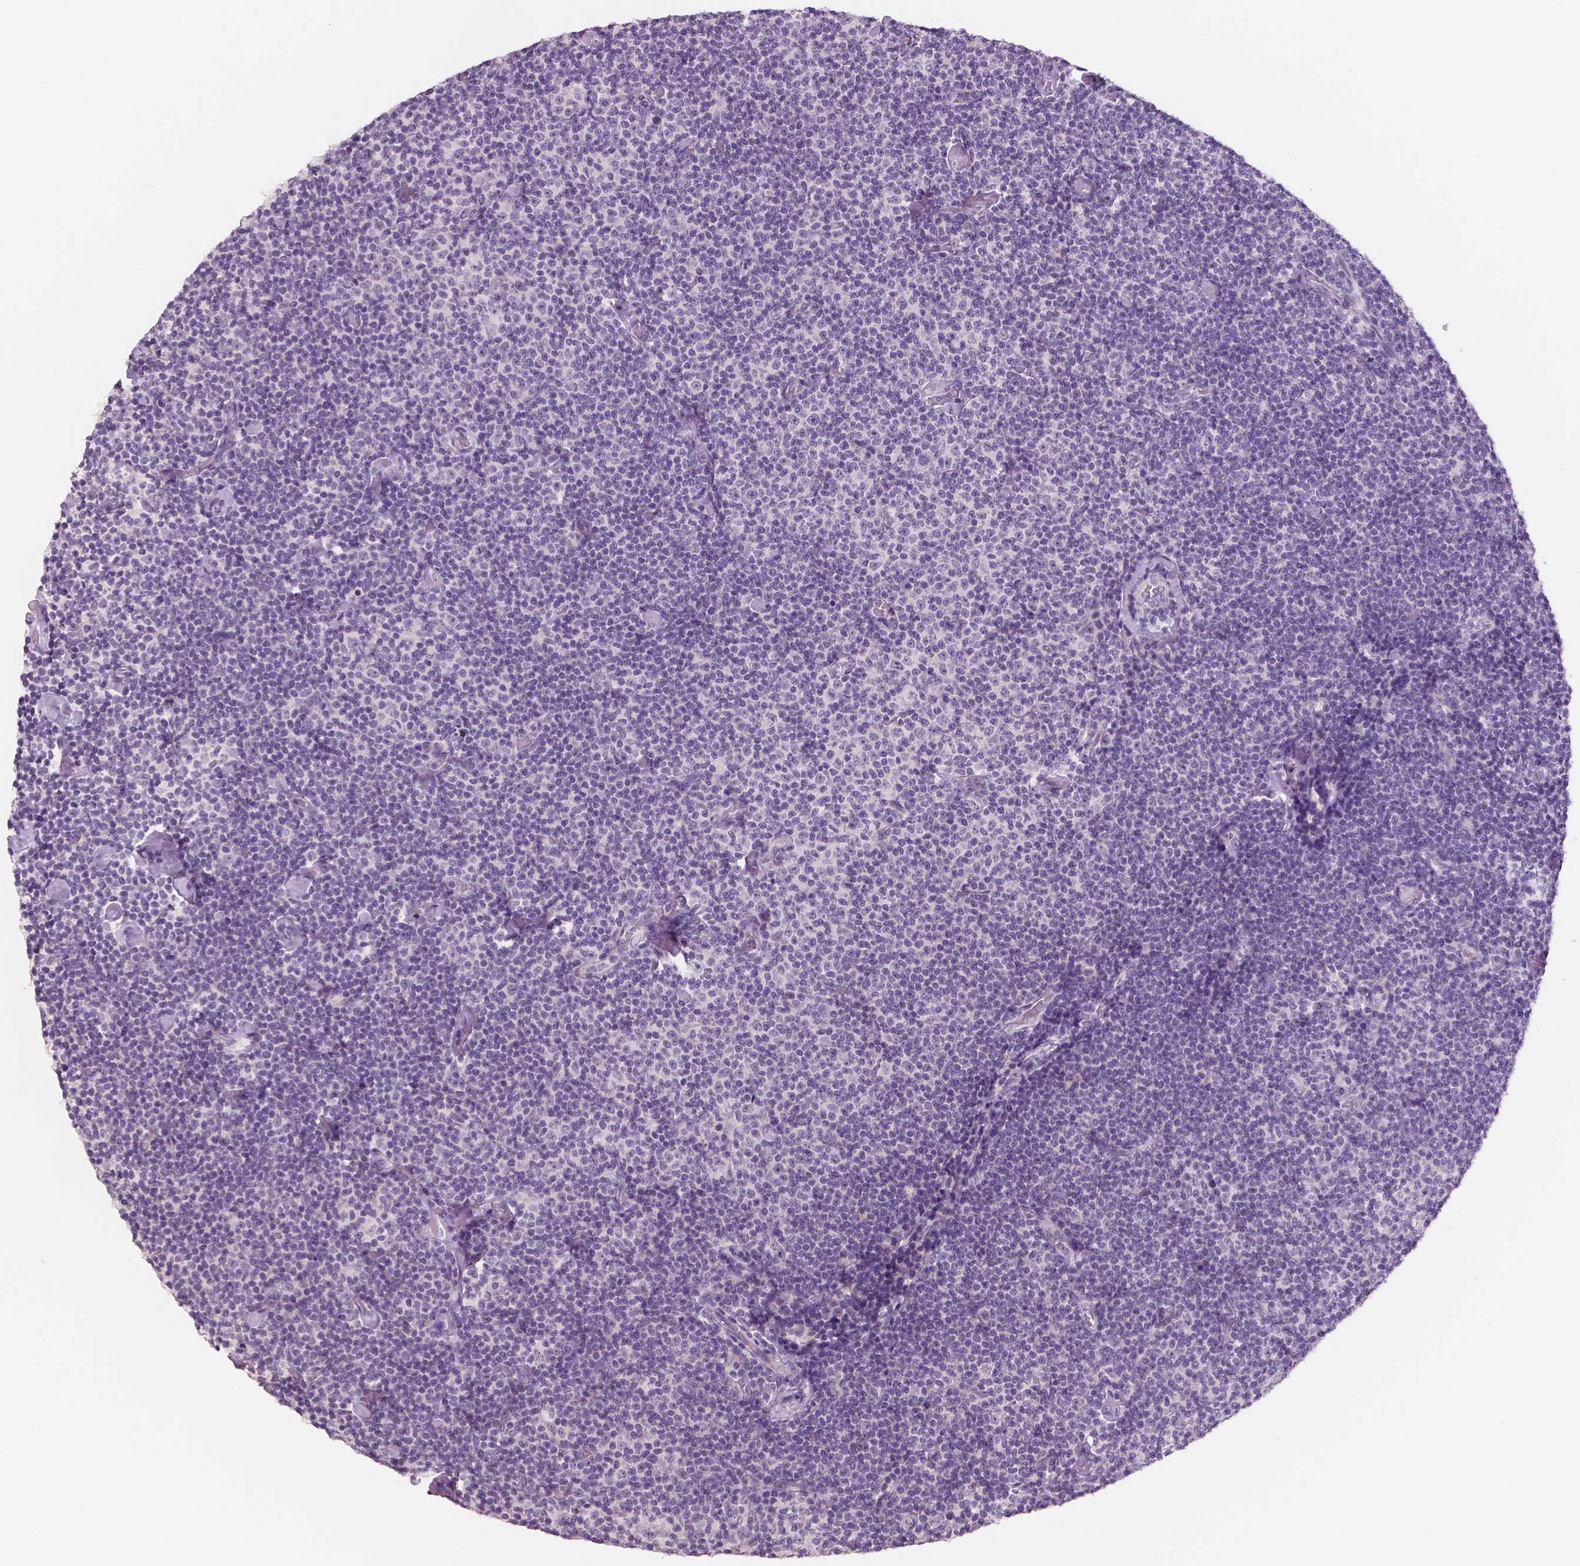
{"staining": {"intensity": "negative", "quantity": "none", "location": "none"}, "tissue": "lymphoma", "cell_type": "Tumor cells", "image_type": "cancer", "snomed": [{"axis": "morphology", "description": "Malignant lymphoma, non-Hodgkin's type, Low grade"}, {"axis": "topography", "description": "Lymph node"}], "caption": "Protein analysis of low-grade malignant lymphoma, non-Hodgkin's type shows no significant staining in tumor cells. Nuclei are stained in blue.", "gene": "NECAB1", "patient": {"sex": "male", "age": 81}}